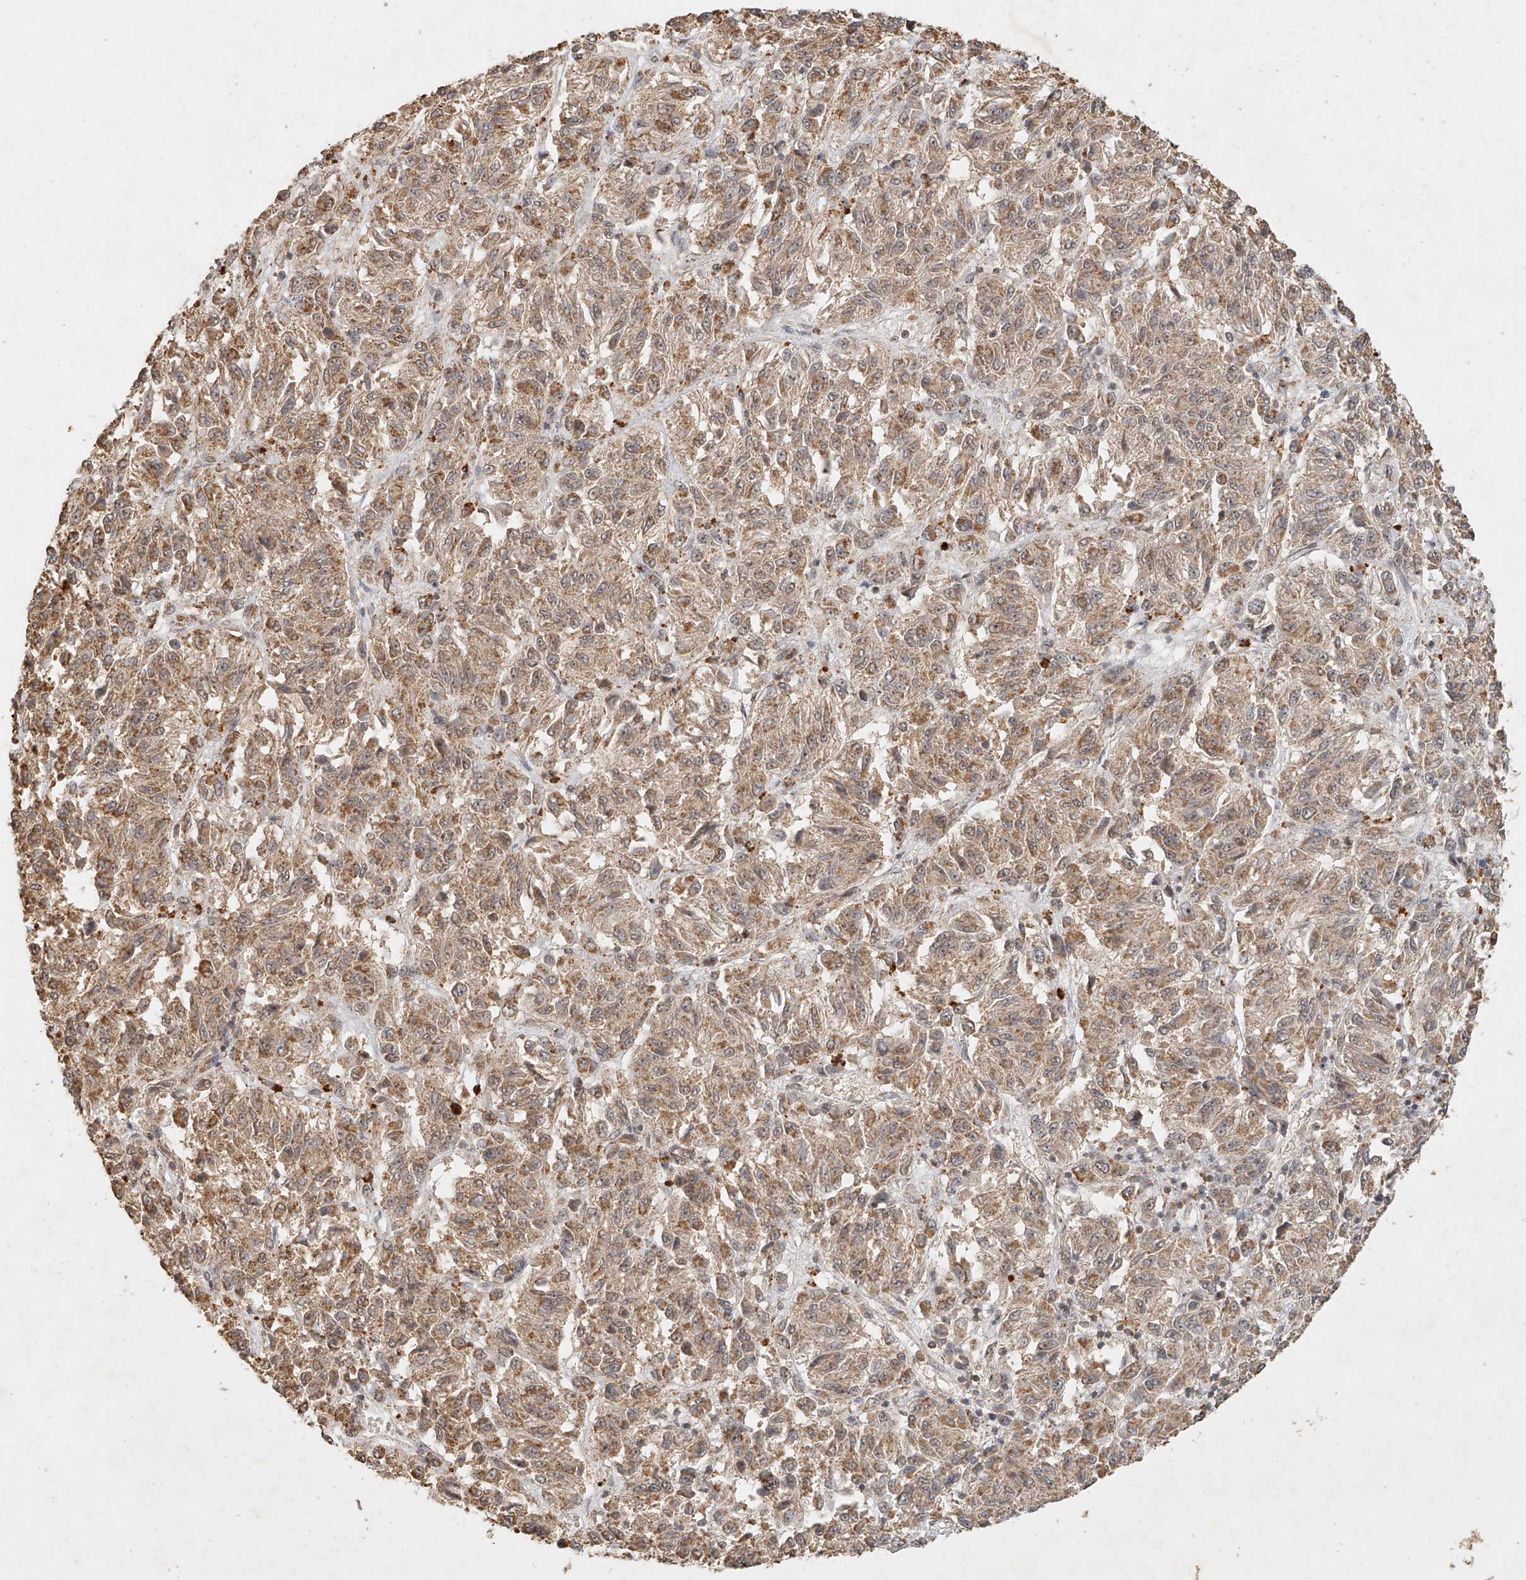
{"staining": {"intensity": "moderate", "quantity": ">75%", "location": "cytoplasmic/membranous"}, "tissue": "melanoma", "cell_type": "Tumor cells", "image_type": "cancer", "snomed": [{"axis": "morphology", "description": "Malignant melanoma, Metastatic site"}, {"axis": "topography", "description": "Lung"}], "caption": "Malignant melanoma (metastatic site) tissue reveals moderate cytoplasmic/membranous expression in approximately >75% of tumor cells, visualized by immunohistochemistry.", "gene": "CXorf58", "patient": {"sex": "male", "age": 64}}